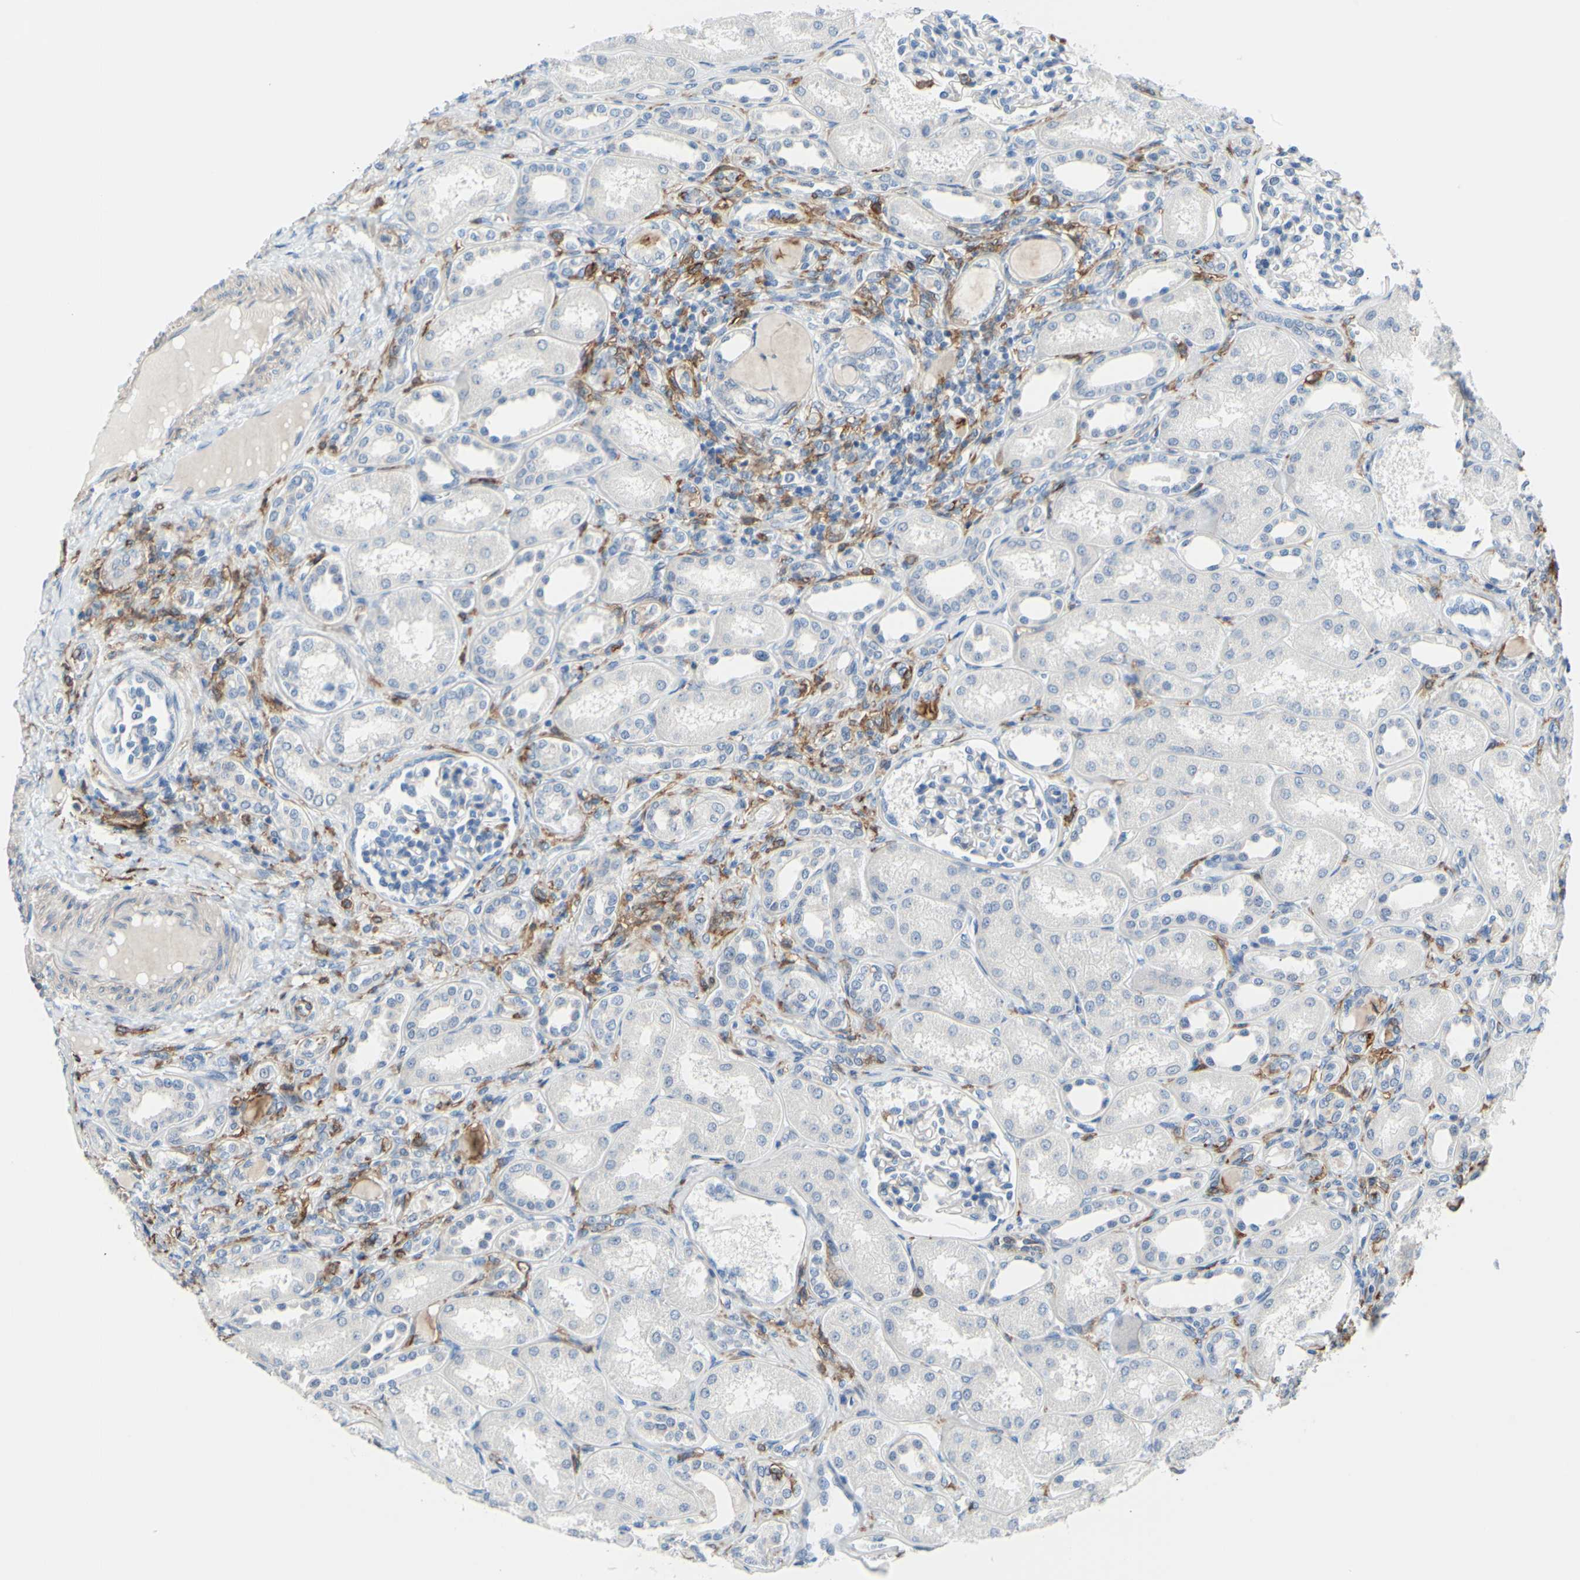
{"staining": {"intensity": "negative", "quantity": "none", "location": "none"}, "tissue": "kidney", "cell_type": "Cells in glomeruli", "image_type": "normal", "snomed": [{"axis": "morphology", "description": "Normal tissue, NOS"}, {"axis": "topography", "description": "Kidney"}], "caption": "IHC of unremarkable kidney reveals no staining in cells in glomeruli.", "gene": "FCGR2A", "patient": {"sex": "male", "age": 7}}